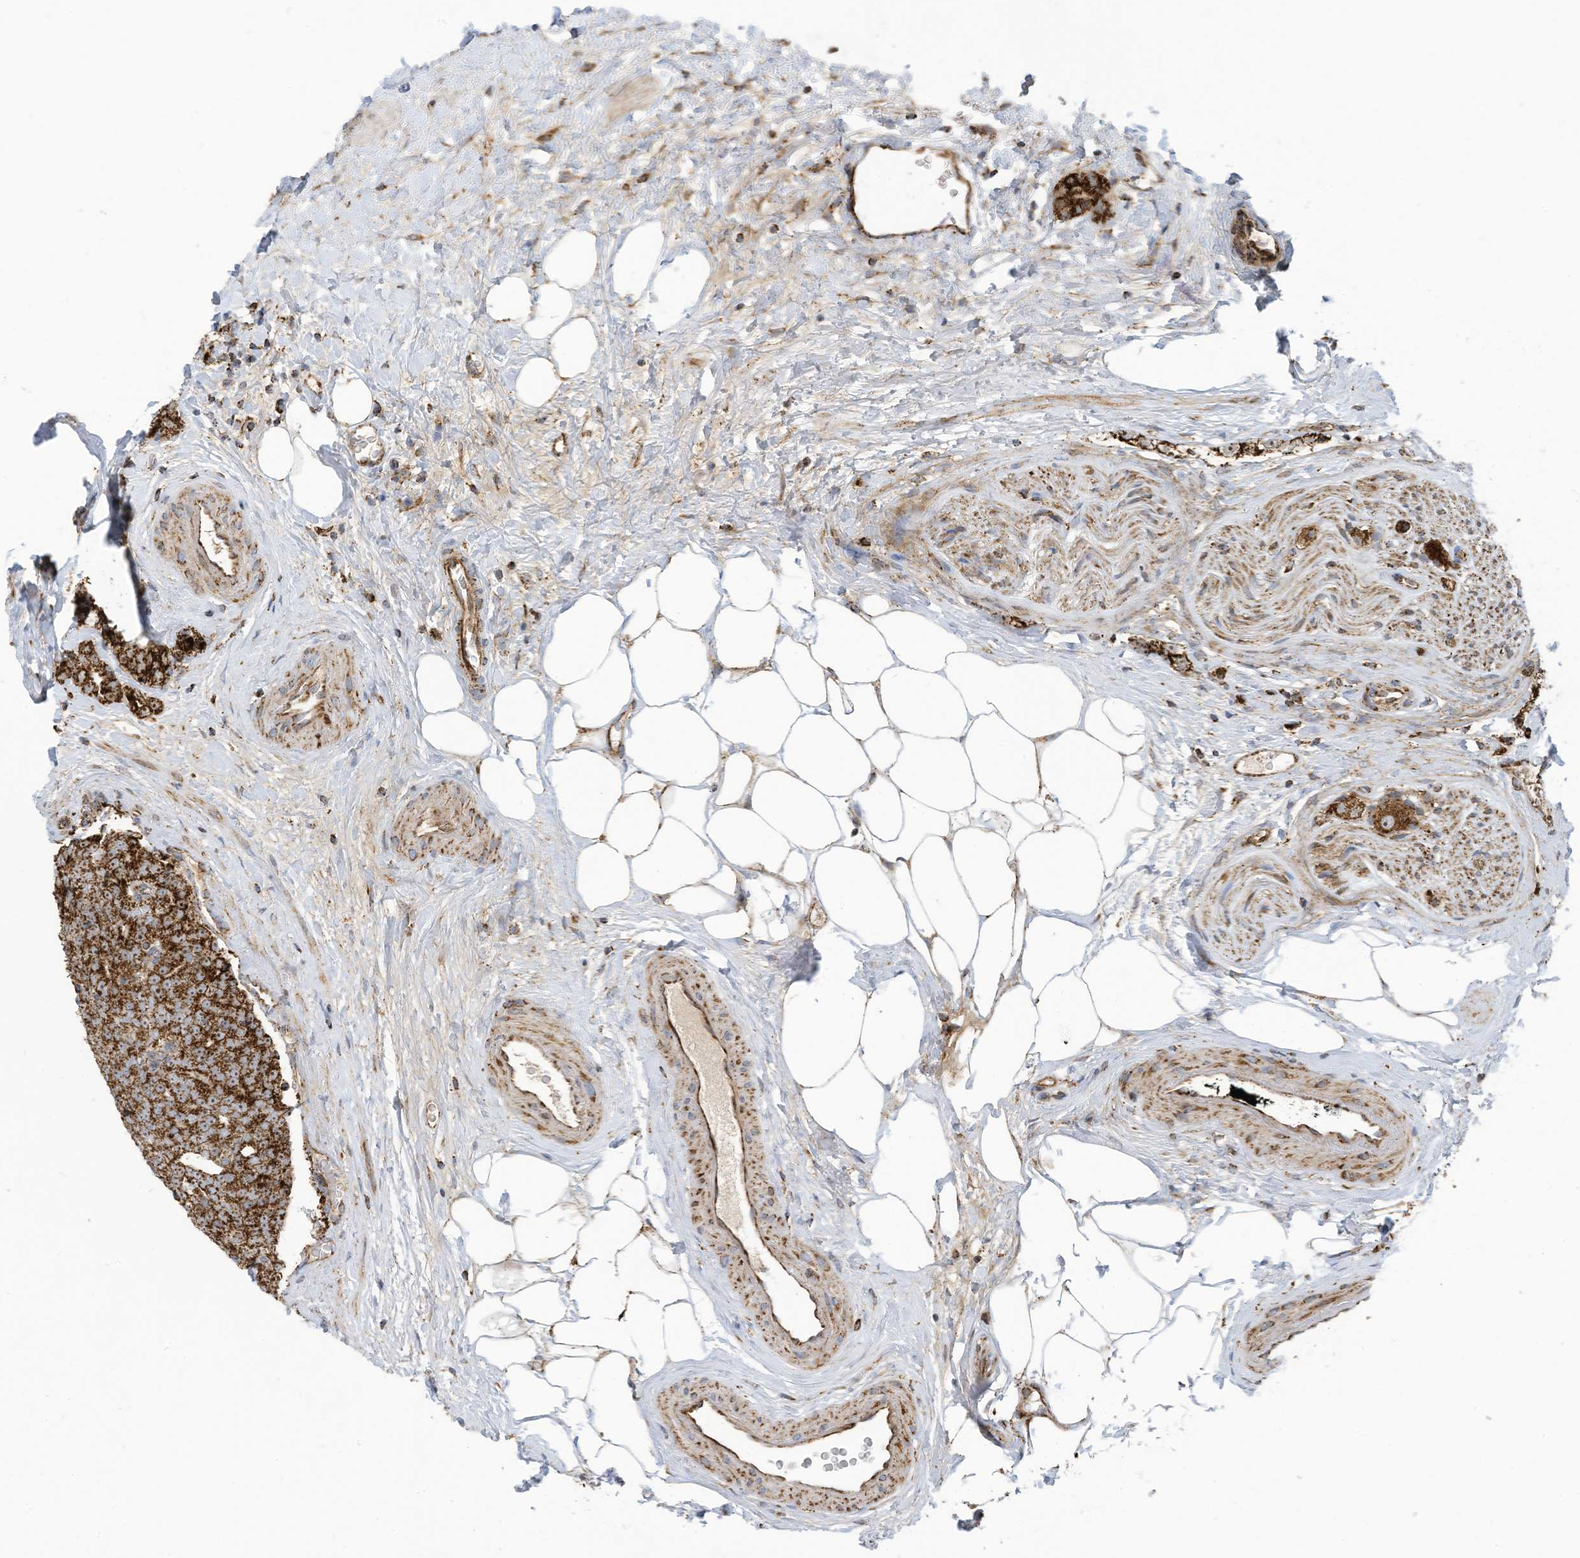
{"staining": {"intensity": "strong", "quantity": ">75%", "location": "cytoplasmic/membranous"}, "tissue": "prostate cancer", "cell_type": "Tumor cells", "image_type": "cancer", "snomed": [{"axis": "morphology", "description": "Adenocarcinoma, High grade"}, {"axis": "topography", "description": "Prostate"}], "caption": "Immunohistochemistry (IHC) image of human prostate high-grade adenocarcinoma stained for a protein (brown), which displays high levels of strong cytoplasmic/membranous staining in approximately >75% of tumor cells.", "gene": "COX10", "patient": {"sex": "male", "age": 56}}